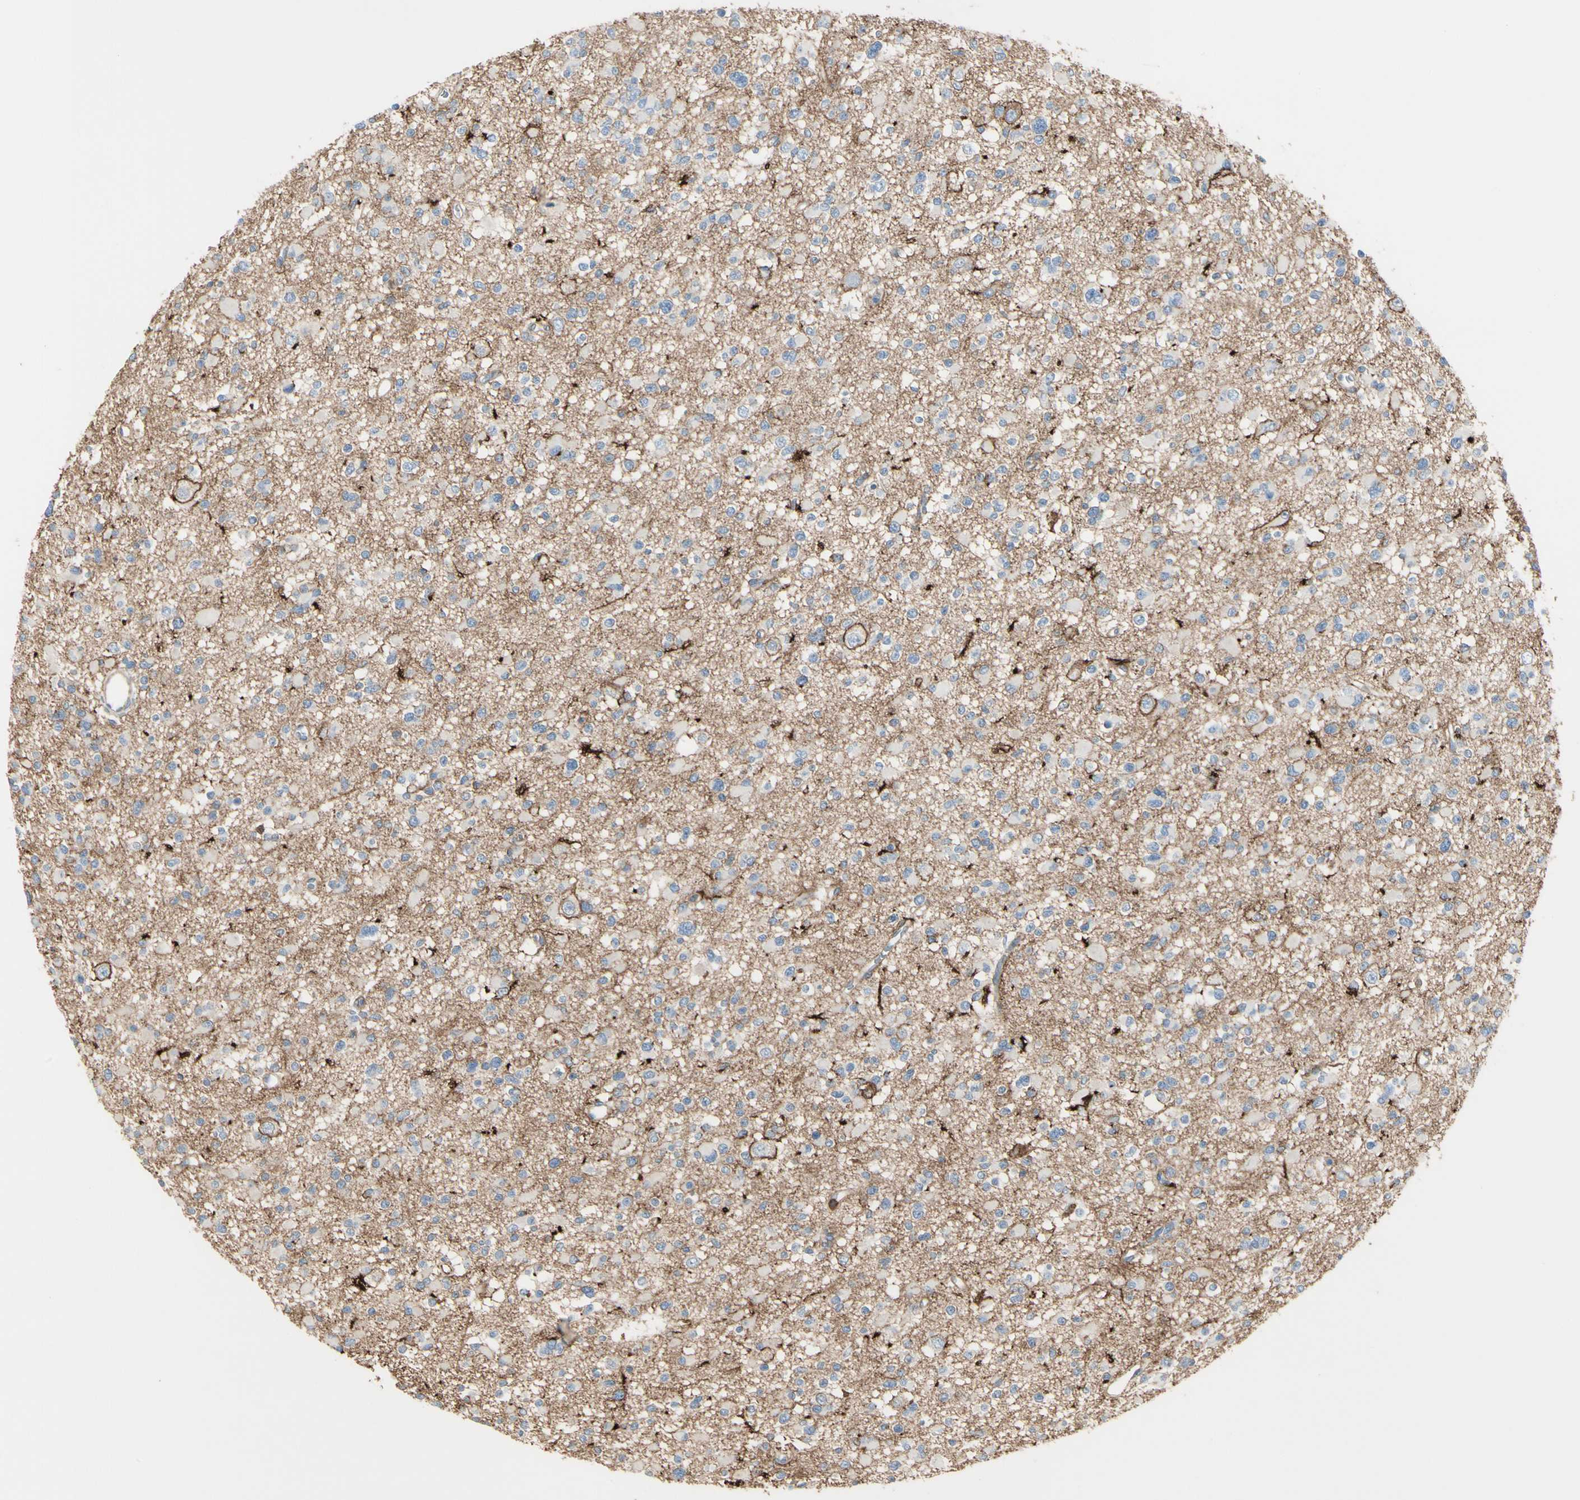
{"staining": {"intensity": "moderate", "quantity": "<25%", "location": "cytoplasmic/membranous"}, "tissue": "glioma", "cell_type": "Tumor cells", "image_type": "cancer", "snomed": [{"axis": "morphology", "description": "Glioma, malignant, Low grade"}, {"axis": "topography", "description": "Brain"}], "caption": "Low-grade glioma (malignant) stained with DAB immunohistochemistry (IHC) exhibits low levels of moderate cytoplasmic/membranous staining in about <25% of tumor cells.", "gene": "CLEC2B", "patient": {"sex": "female", "age": 22}}